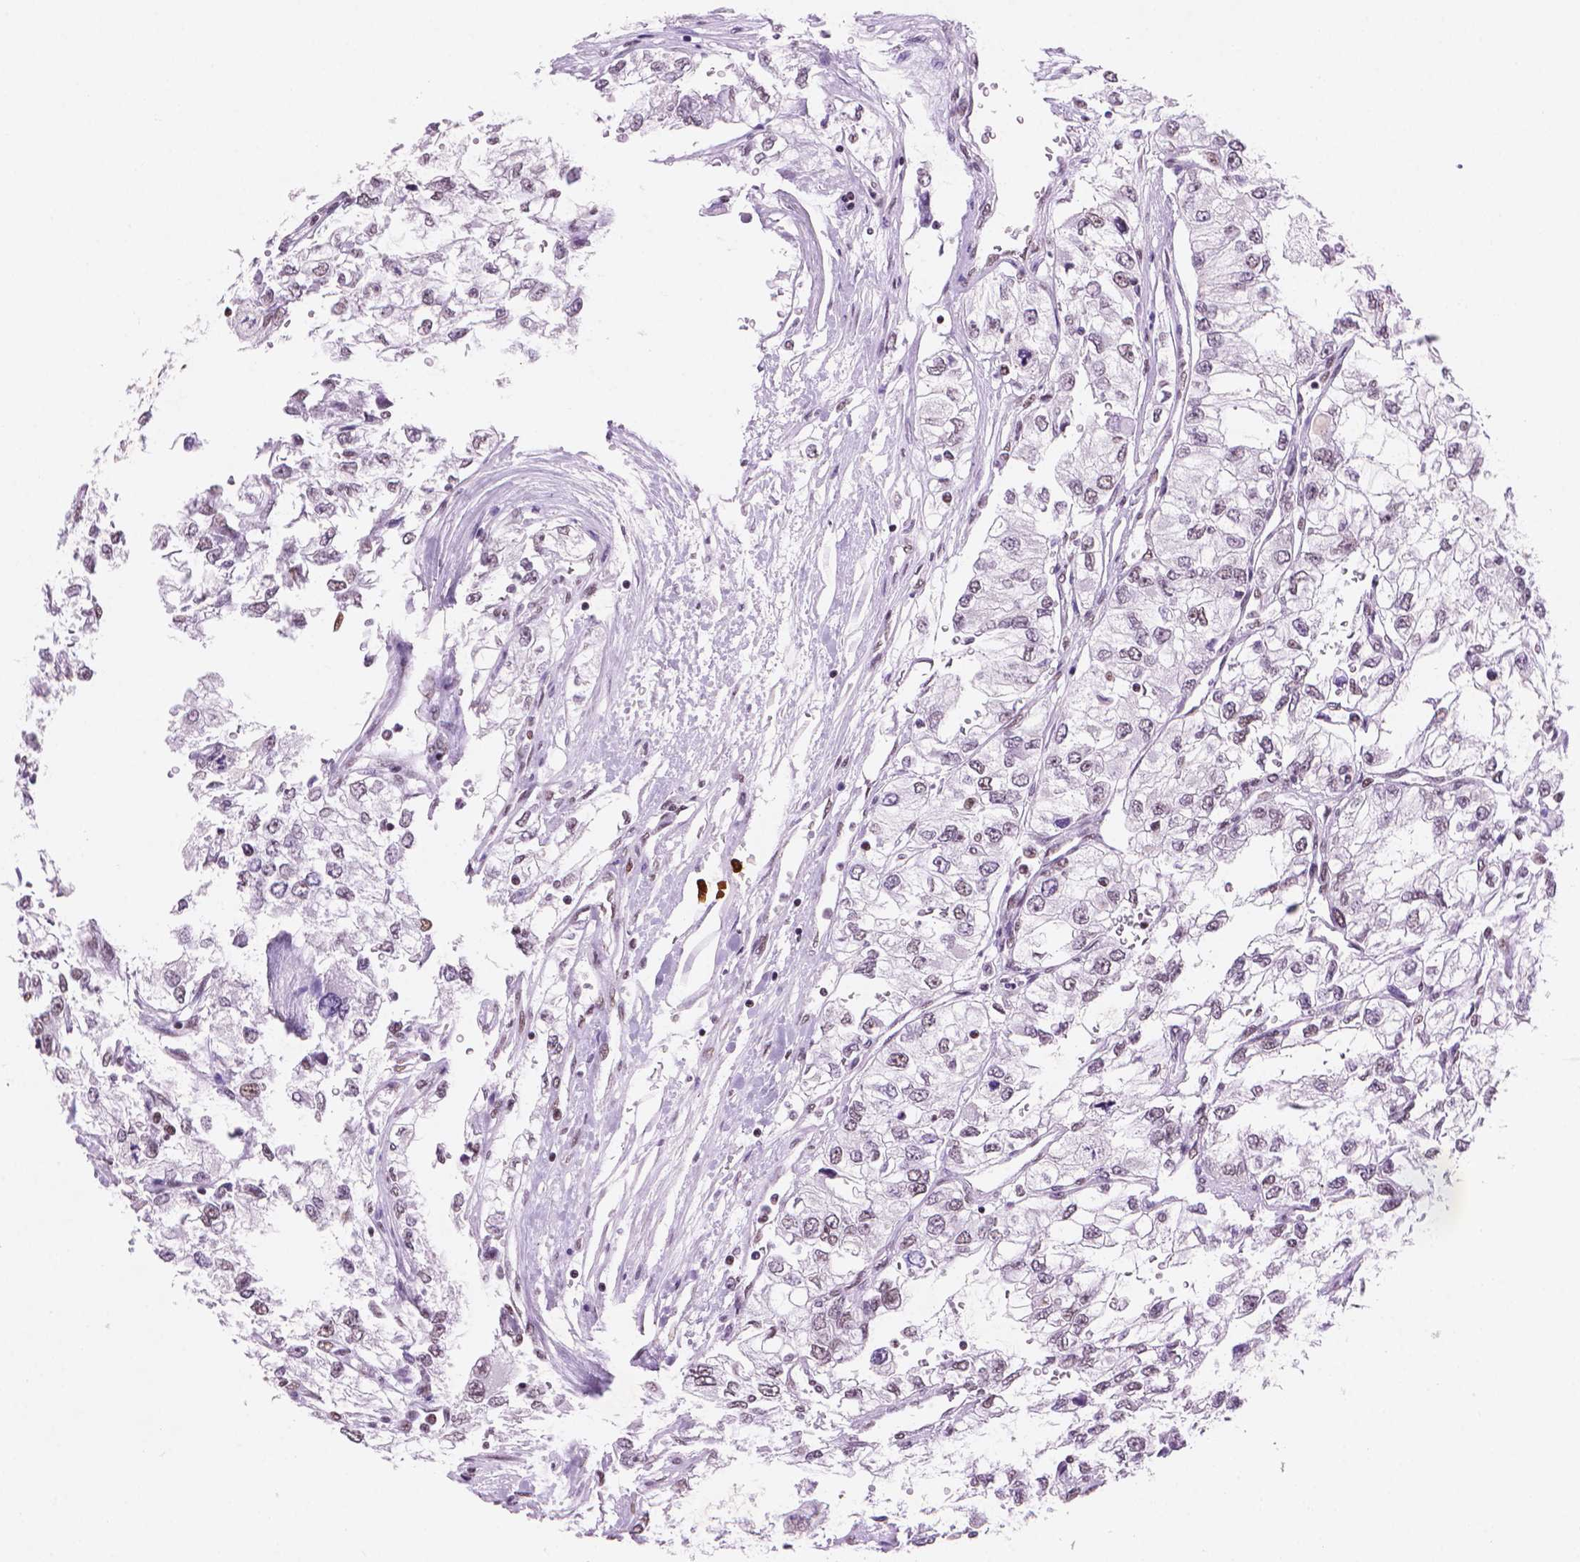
{"staining": {"intensity": "negative", "quantity": "none", "location": "none"}, "tissue": "renal cancer", "cell_type": "Tumor cells", "image_type": "cancer", "snomed": [{"axis": "morphology", "description": "Adenocarcinoma, NOS"}, {"axis": "topography", "description": "Kidney"}], "caption": "A histopathology image of renal adenocarcinoma stained for a protein exhibits no brown staining in tumor cells. (Brightfield microscopy of DAB (3,3'-diaminobenzidine) immunohistochemistry (IHC) at high magnification).", "gene": "RPA4", "patient": {"sex": "female", "age": 59}}